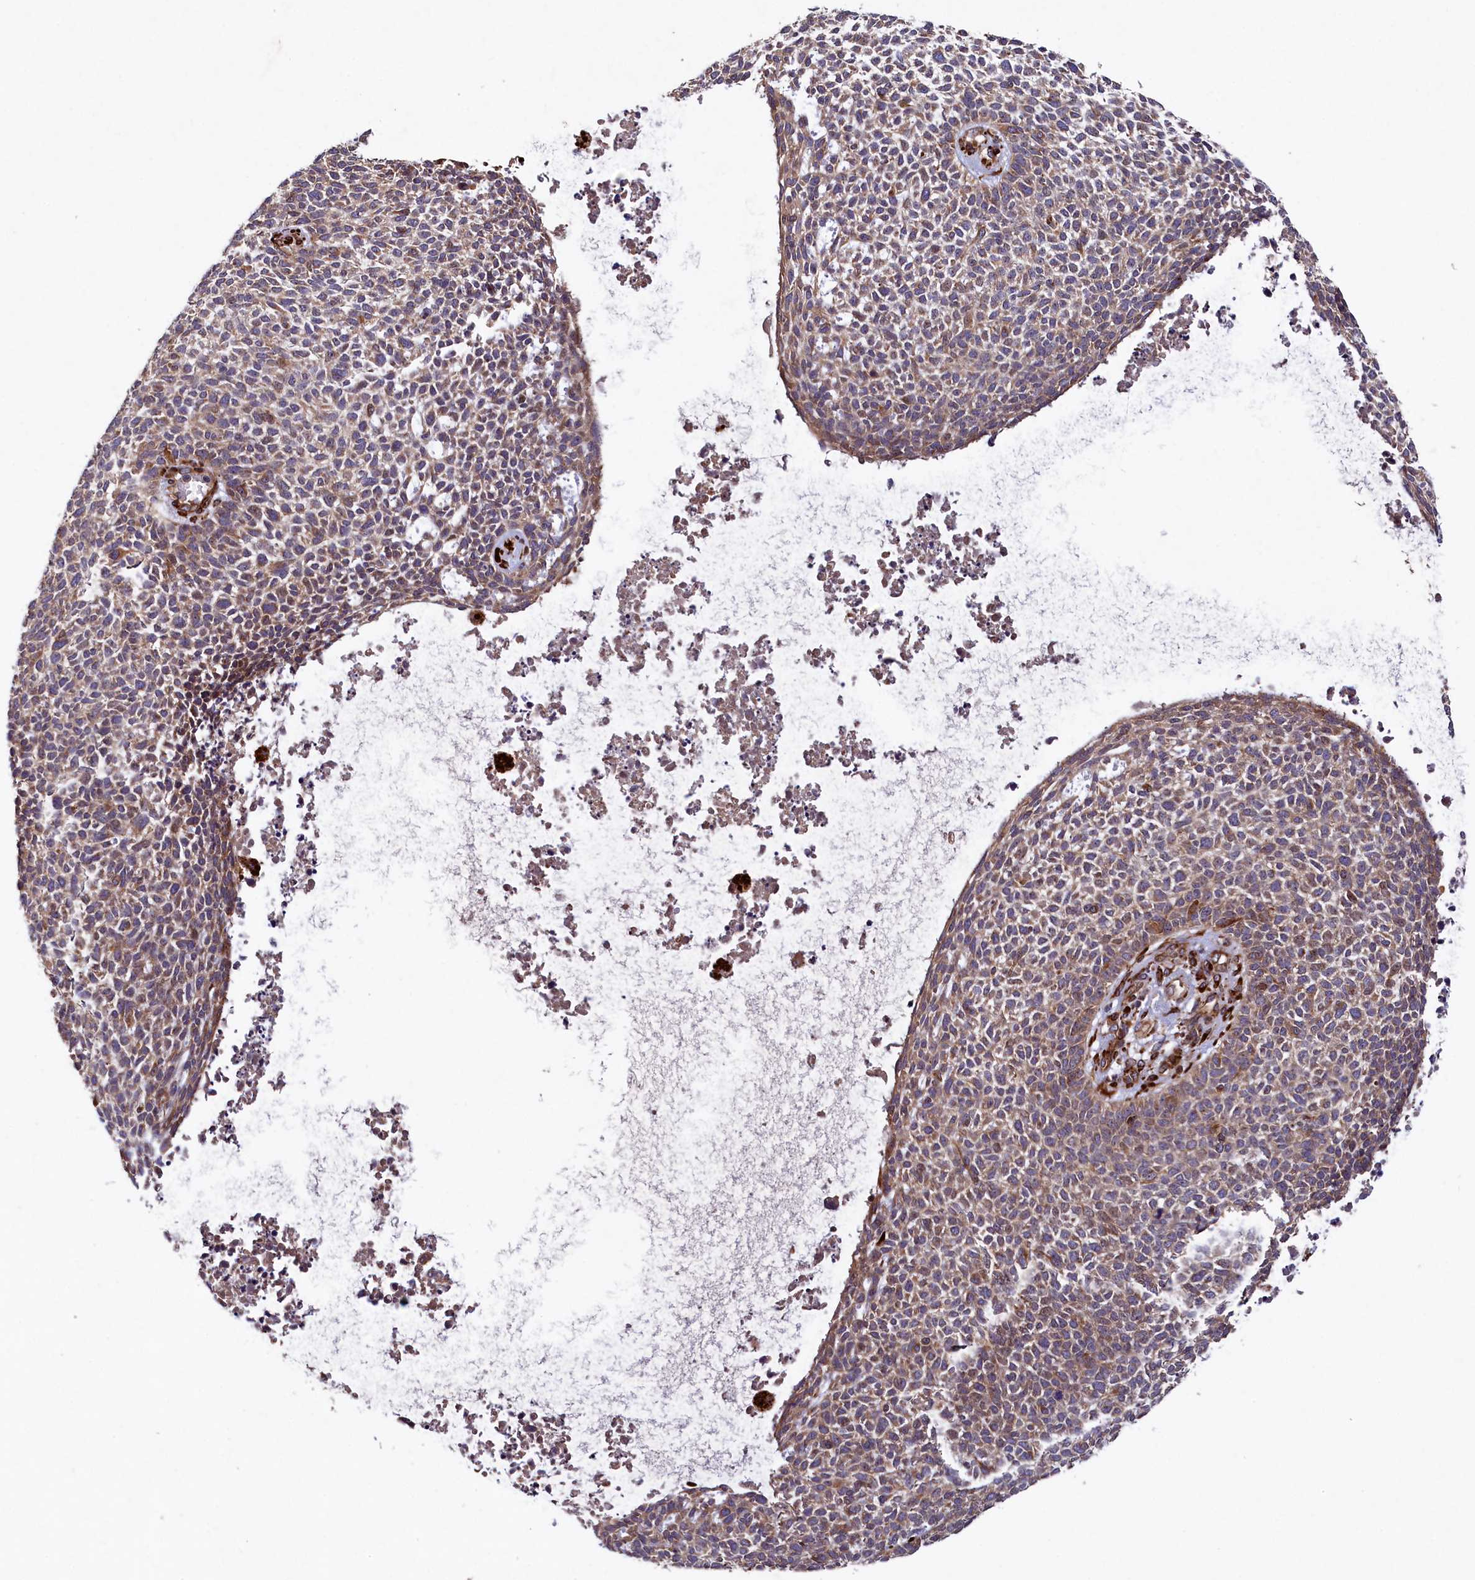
{"staining": {"intensity": "weak", "quantity": "25%-75%", "location": "cytoplasmic/membranous"}, "tissue": "skin cancer", "cell_type": "Tumor cells", "image_type": "cancer", "snomed": [{"axis": "morphology", "description": "Basal cell carcinoma"}, {"axis": "topography", "description": "Skin"}], "caption": "IHC of skin basal cell carcinoma displays low levels of weak cytoplasmic/membranous positivity in about 25%-75% of tumor cells. The staining was performed using DAB to visualize the protein expression in brown, while the nuclei were stained in blue with hematoxylin (Magnification: 20x).", "gene": "ARRDC4", "patient": {"sex": "female", "age": 84}}